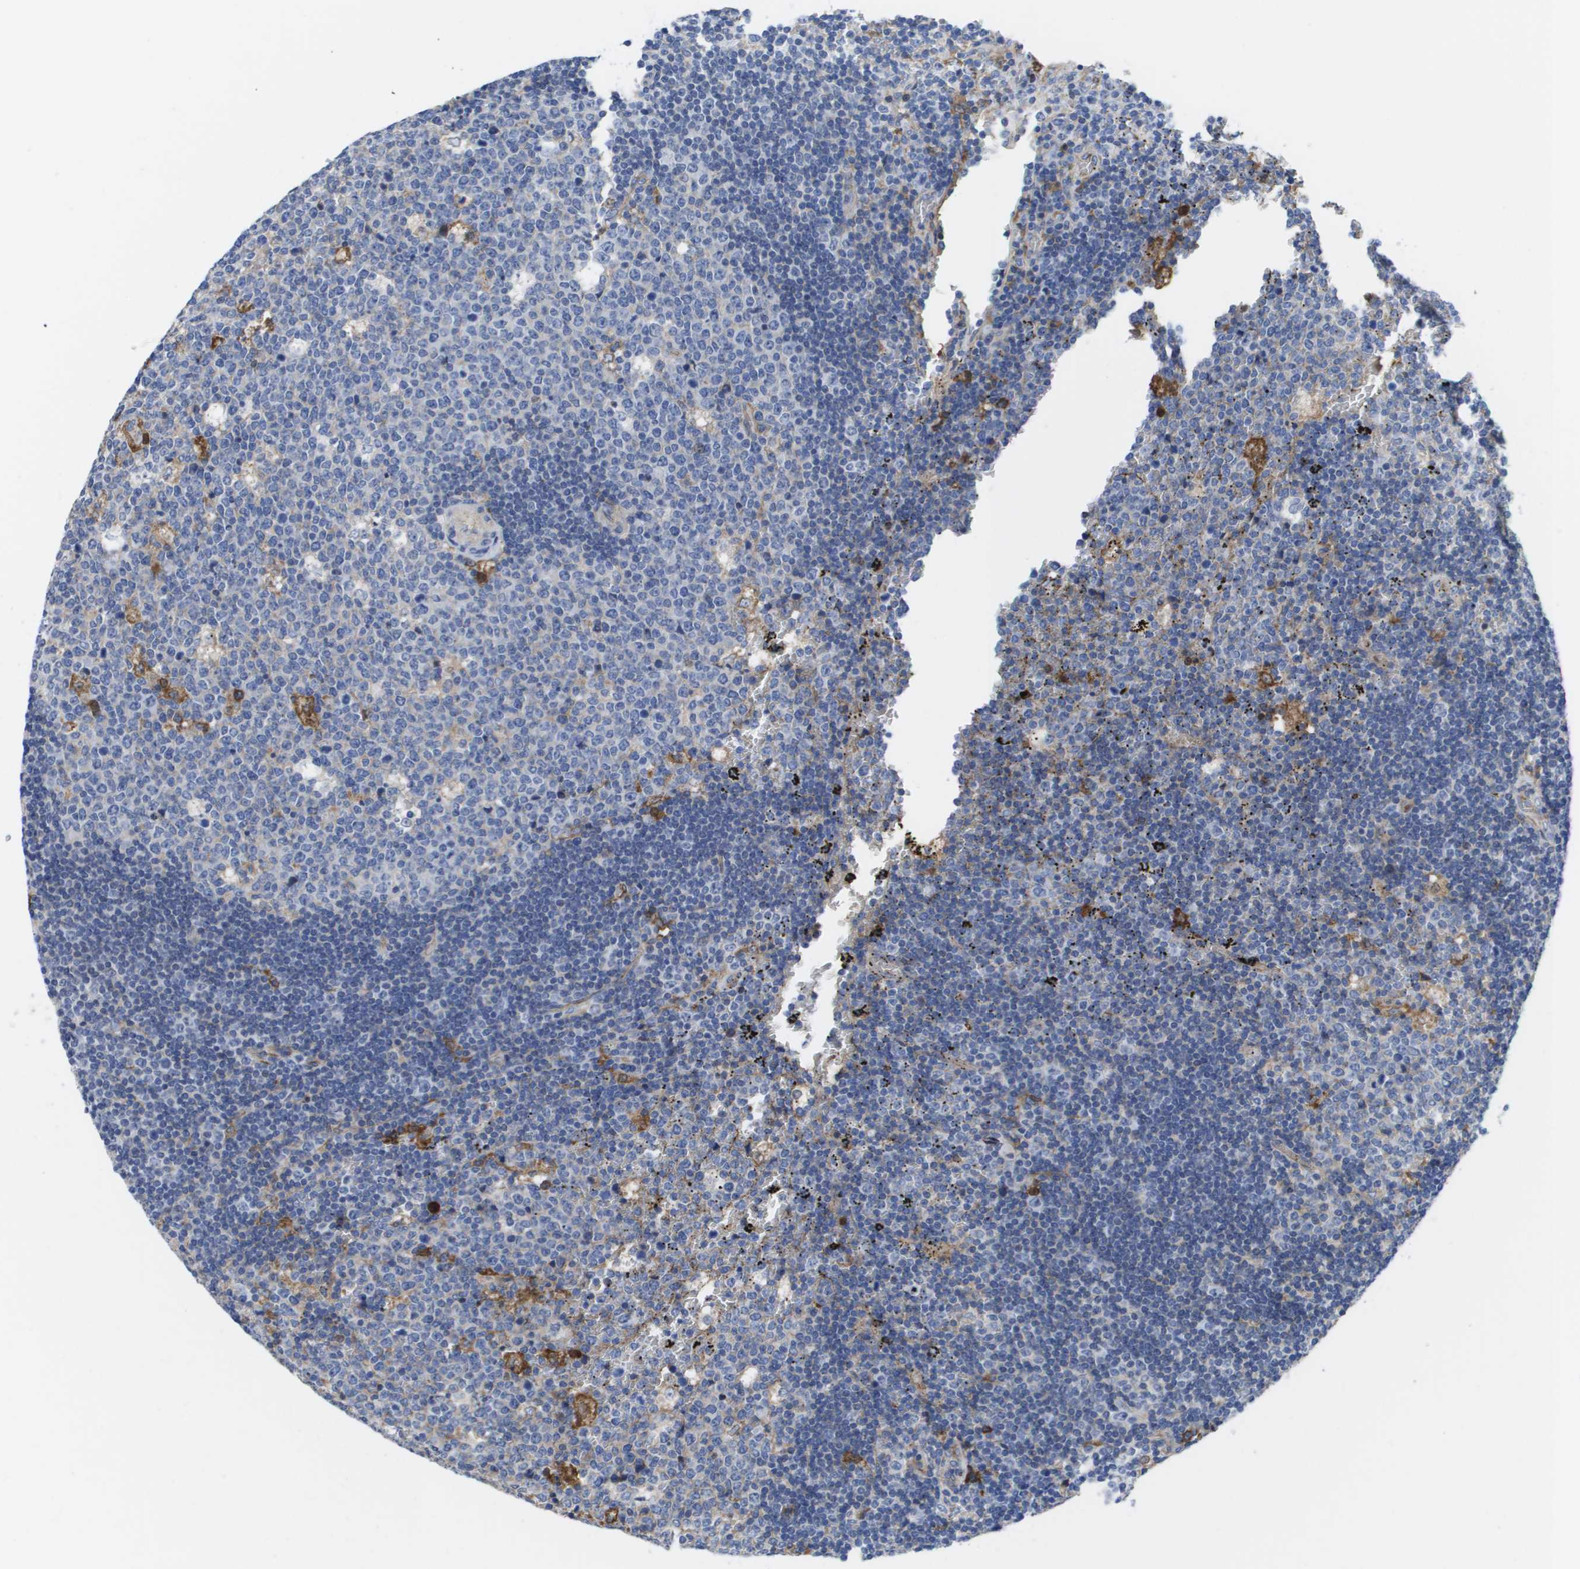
{"staining": {"intensity": "moderate", "quantity": "<25%", "location": "cytoplasmic/membranous"}, "tissue": "lymph node", "cell_type": "Germinal center cells", "image_type": "normal", "snomed": [{"axis": "morphology", "description": "Normal tissue, NOS"}, {"axis": "topography", "description": "Lymph node"}, {"axis": "topography", "description": "Salivary gland"}], "caption": "Brown immunohistochemical staining in benign human lymph node demonstrates moderate cytoplasmic/membranous positivity in about <25% of germinal center cells.", "gene": "SERPINC1", "patient": {"sex": "male", "age": 8}}